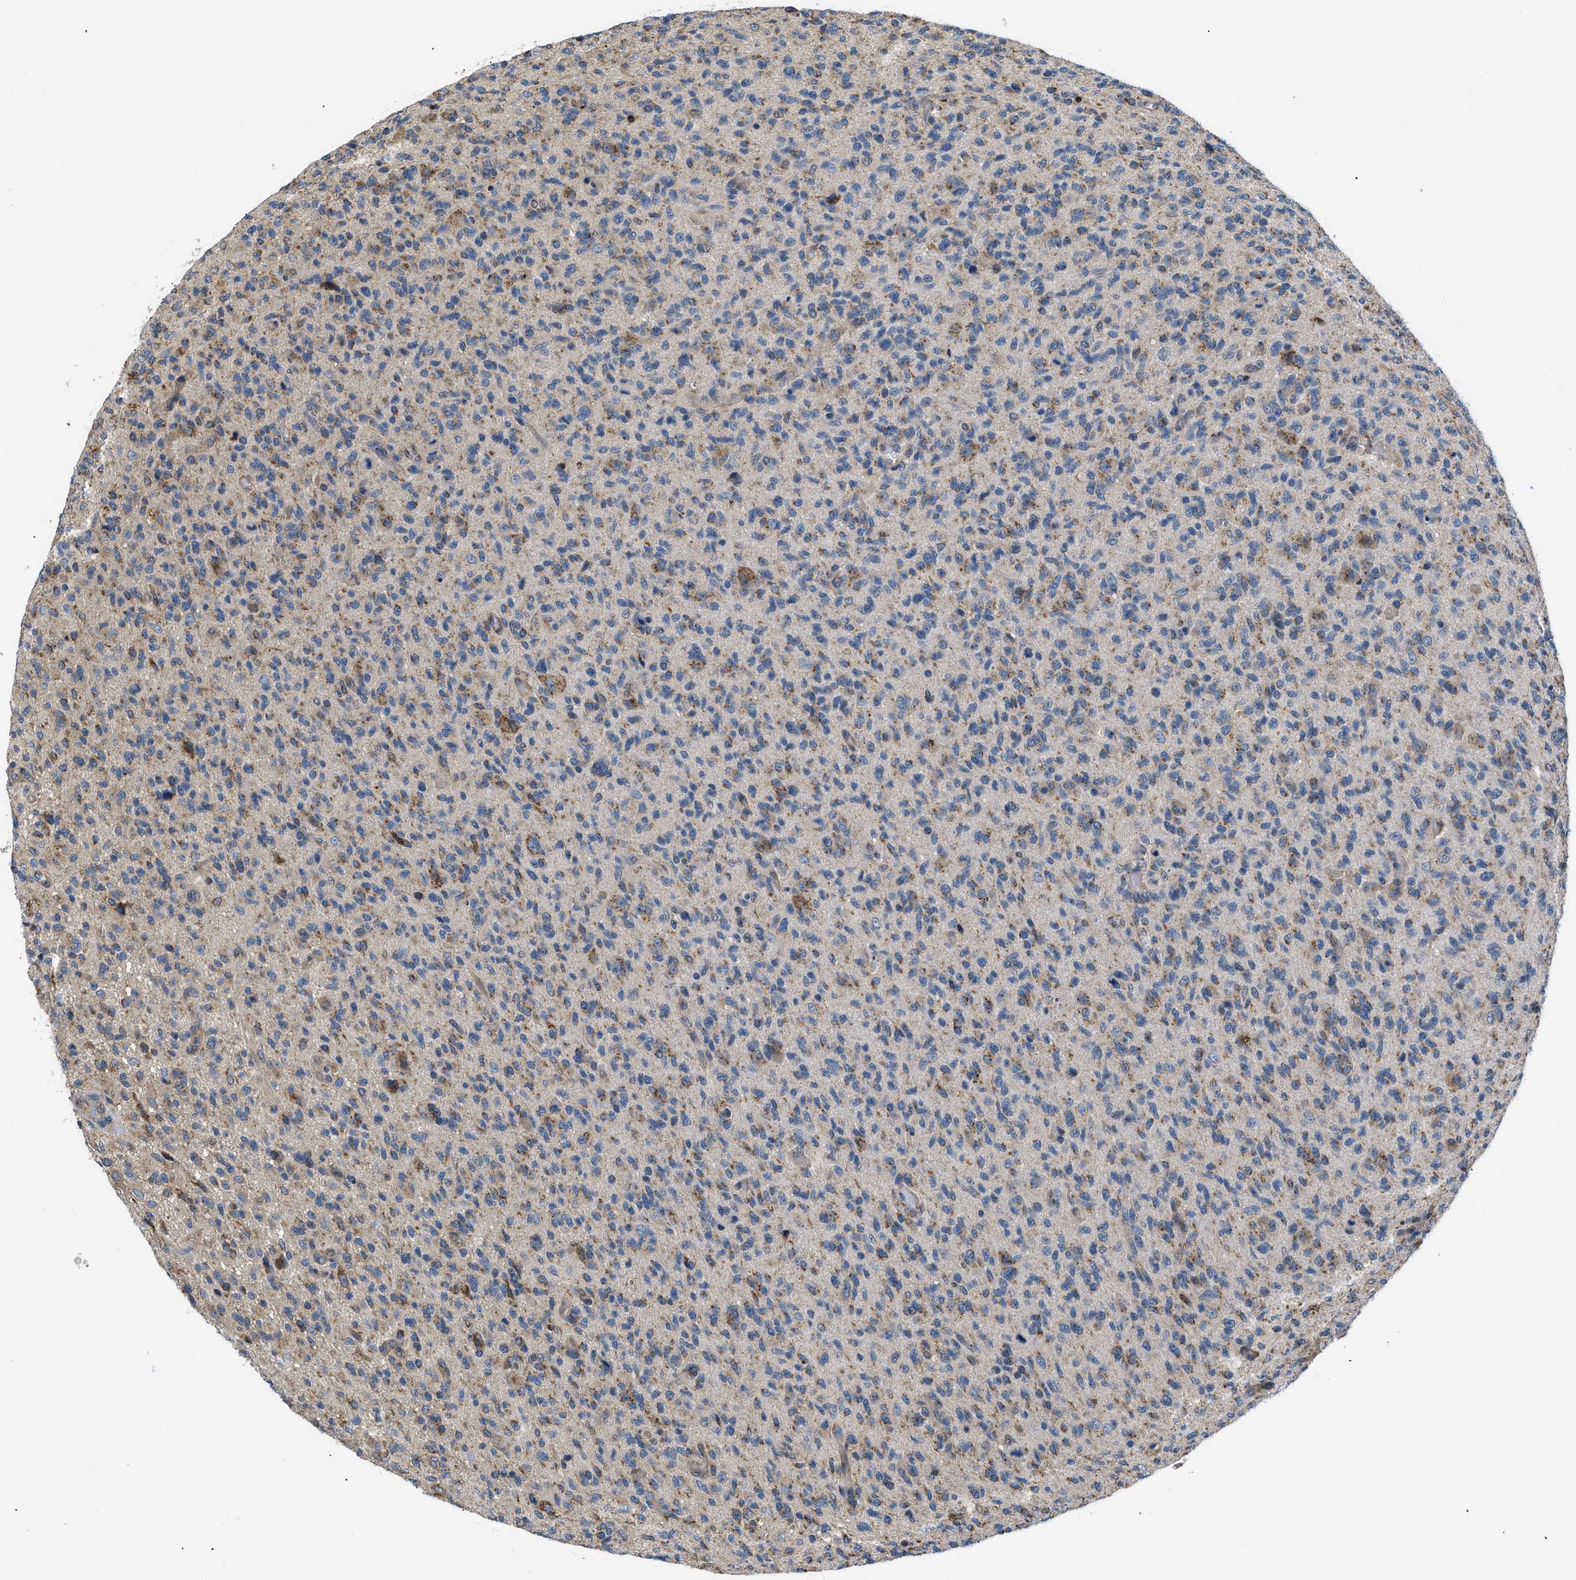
{"staining": {"intensity": "moderate", "quantity": "25%-75%", "location": "cytoplasmic/membranous"}, "tissue": "glioma", "cell_type": "Tumor cells", "image_type": "cancer", "snomed": [{"axis": "morphology", "description": "Glioma, malignant, High grade"}, {"axis": "topography", "description": "Brain"}], "caption": "This image demonstrates immunohistochemistry (IHC) staining of malignant glioma (high-grade), with medium moderate cytoplasmic/membranous expression in approximately 25%-75% of tumor cells.", "gene": "CEP128", "patient": {"sex": "male", "age": 71}}